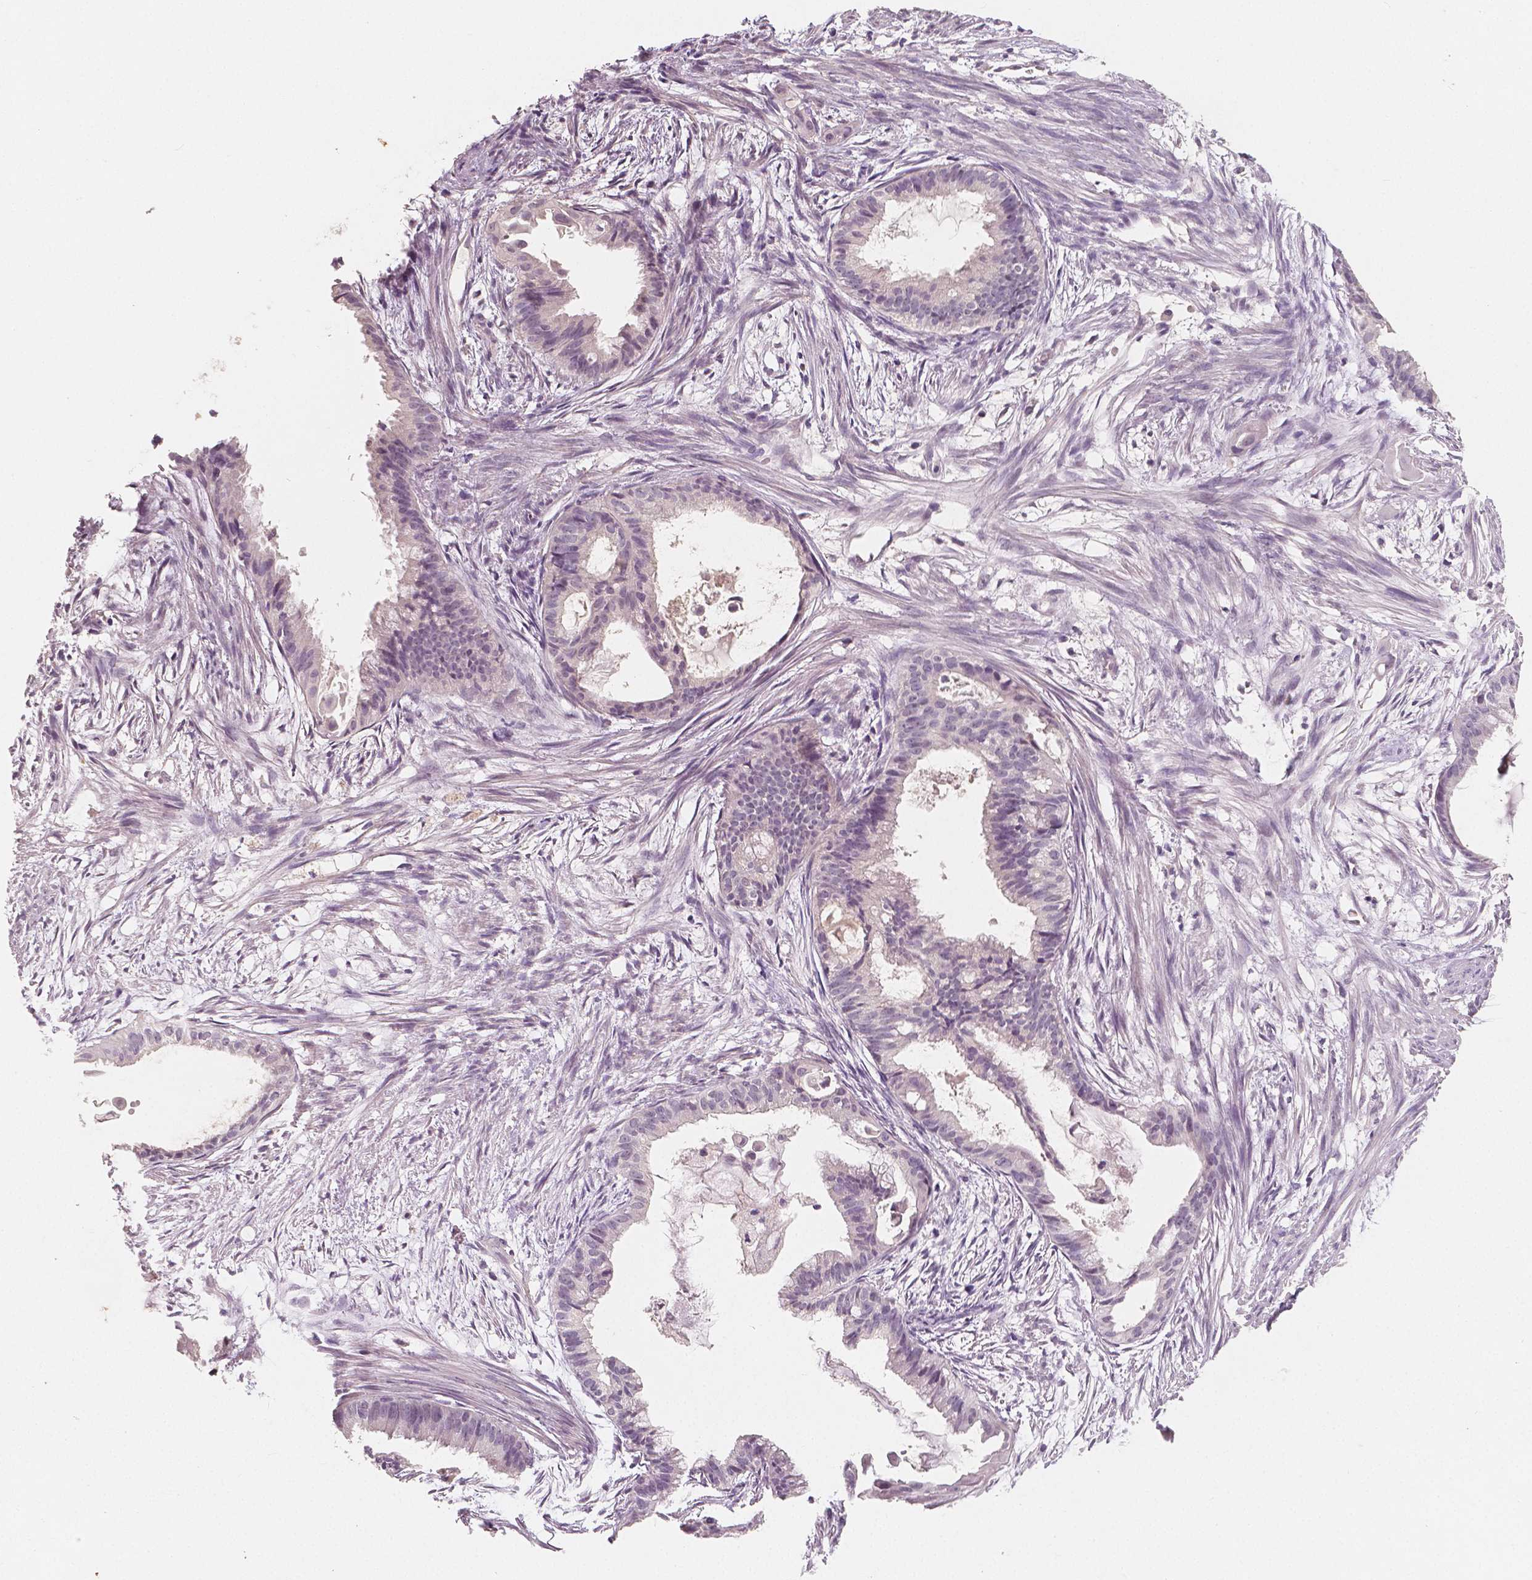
{"staining": {"intensity": "negative", "quantity": "none", "location": "none"}, "tissue": "endometrial cancer", "cell_type": "Tumor cells", "image_type": "cancer", "snomed": [{"axis": "morphology", "description": "Adenocarcinoma, NOS"}, {"axis": "topography", "description": "Endometrium"}], "caption": "Immunohistochemistry (IHC) of endometrial cancer (adenocarcinoma) exhibits no staining in tumor cells.", "gene": "RNASE7", "patient": {"sex": "female", "age": 86}}